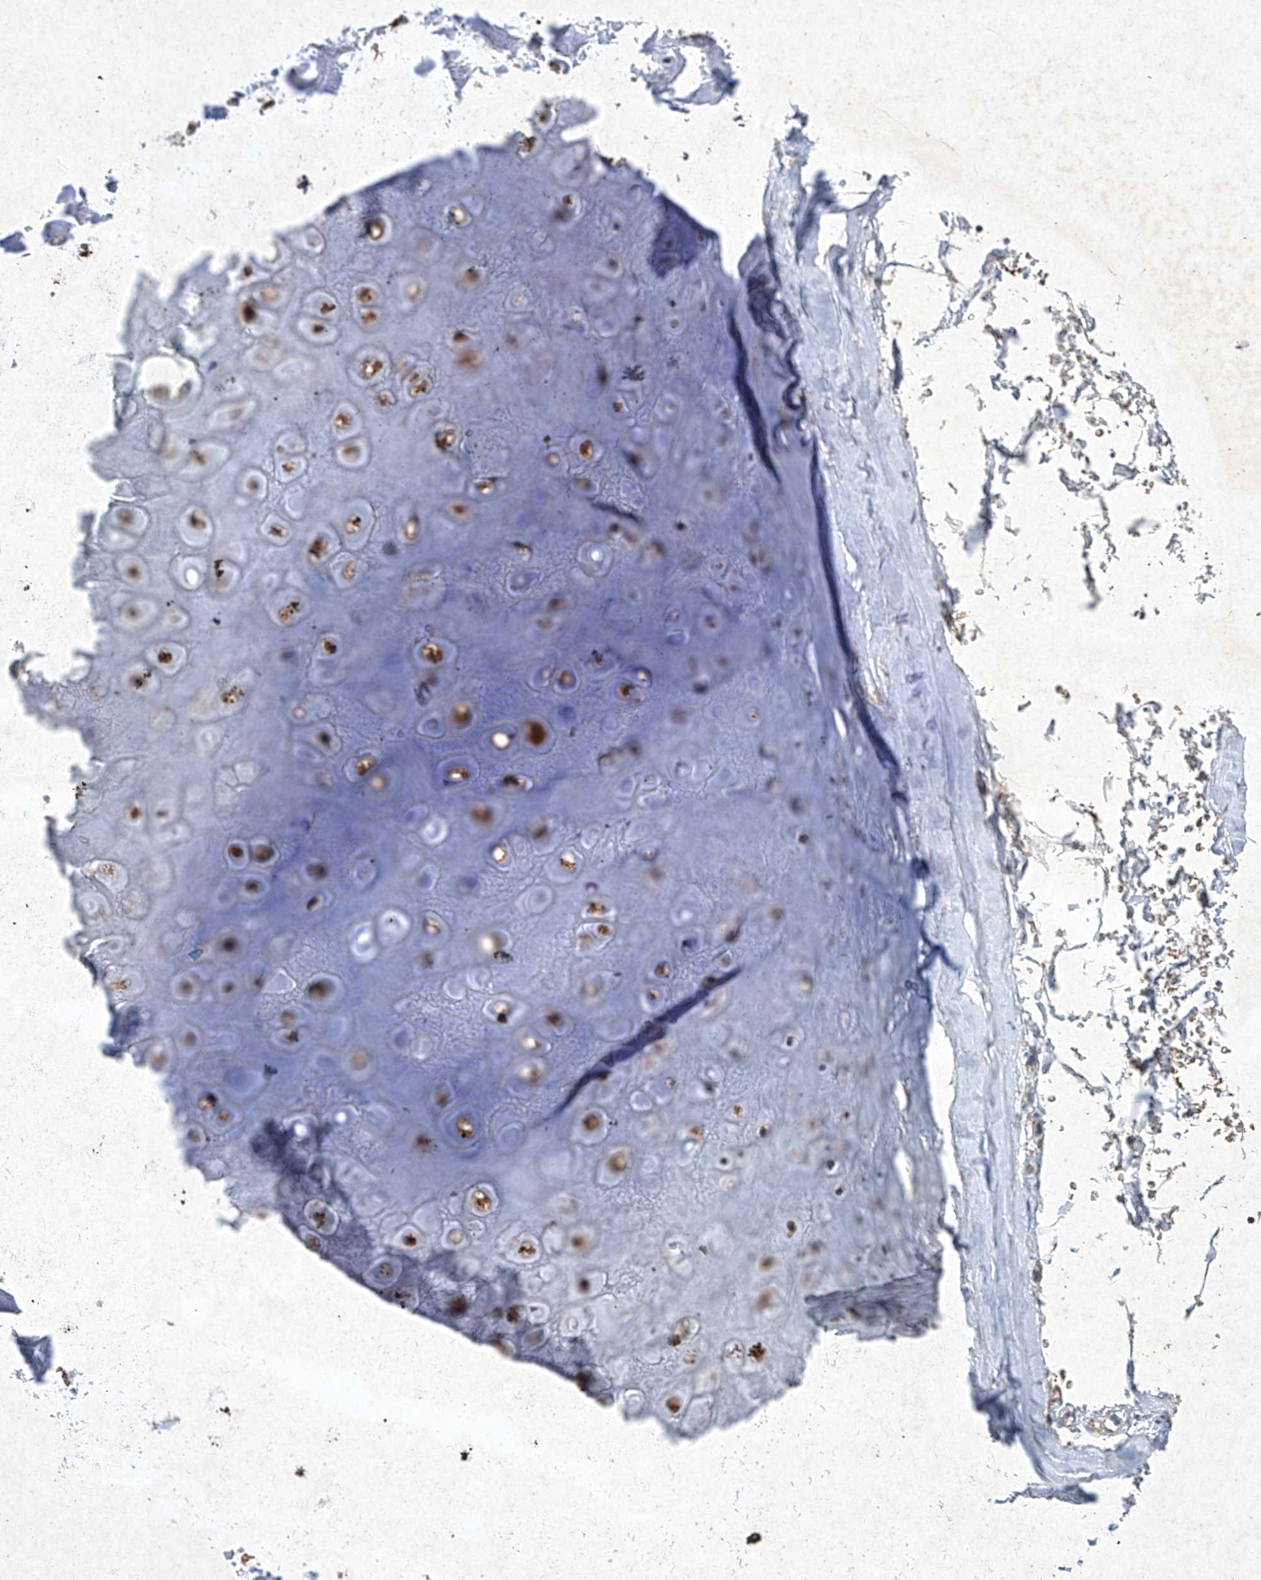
{"staining": {"intensity": "moderate", "quantity": "25%-75%", "location": "cytoplasmic/membranous"}, "tissue": "adipose tissue", "cell_type": "Adipocytes", "image_type": "normal", "snomed": [{"axis": "morphology", "description": "Normal tissue, NOS"}, {"axis": "morphology", "description": "Basal cell carcinoma"}, {"axis": "topography", "description": "Skin"}], "caption": "This image displays immunohistochemistry (IHC) staining of unremarkable adipose tissue, with medium moderate cytoplasmic/membranous staining in about 25%-75% of adipocytes.", "gene": "MED16", "patient": {"sex": "female", "age": 89}}